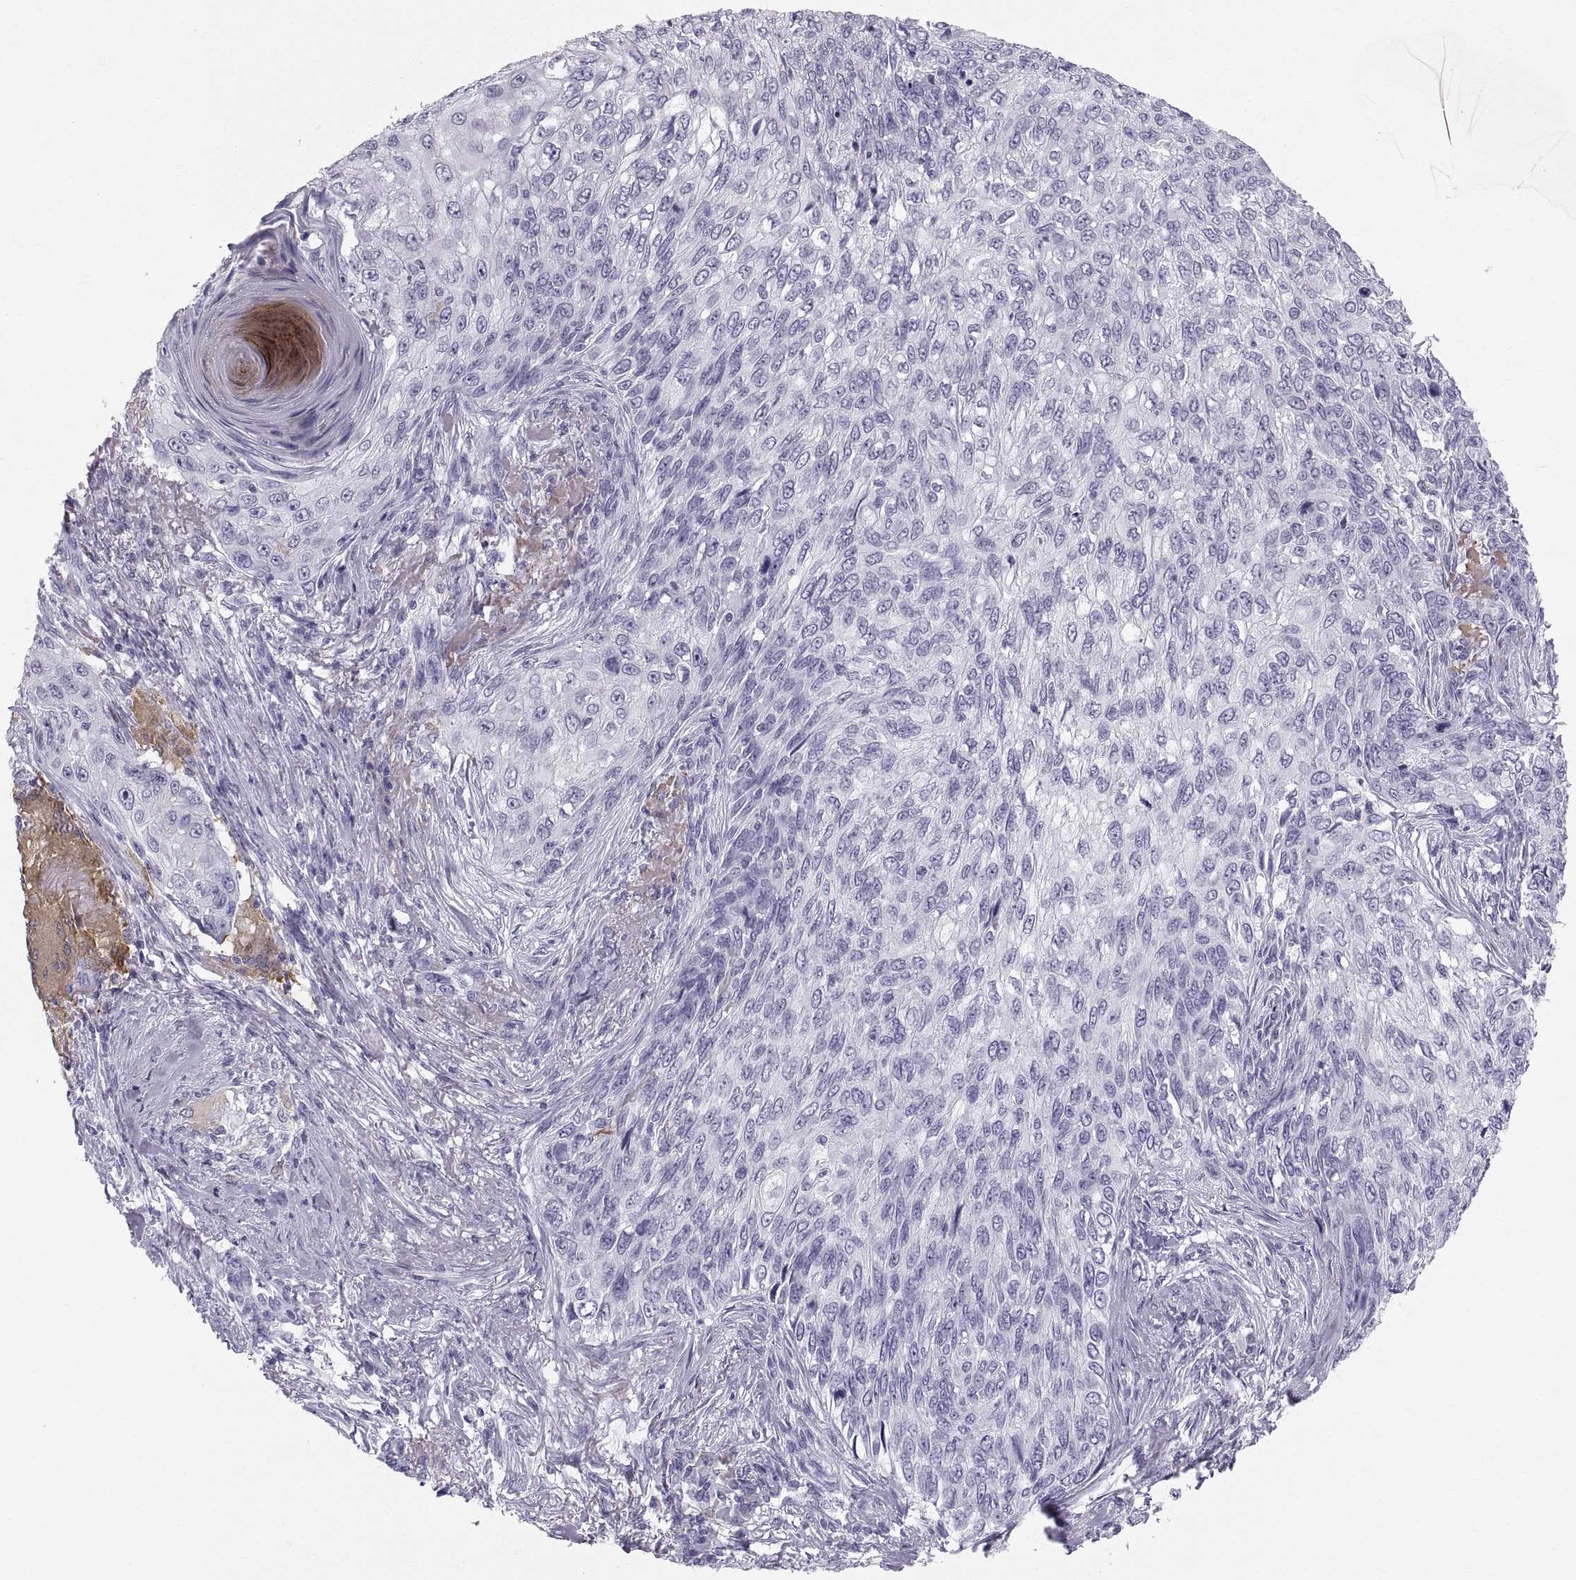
{"staining": {"intensity": "negative", "quantity": "none", "location": "none"}, "tissue": "skin cancer", "cell_type": "Tumor cells", "image_type": "cancer", "snomed": [{"axis": "morphology", "description": "Squamous cell carcinoma, NOS"}, {"axis": "topography", "description": "Skin"}], "caption": "Immunohistochemistry photomicrograph of neoplastic tissue: human skin squamous cell carcinoma stained with DAB reveals no significant protein expression in tumor cells.", "gene": "SLC22A6", "patient": {"sex": "male", "age": 92}}